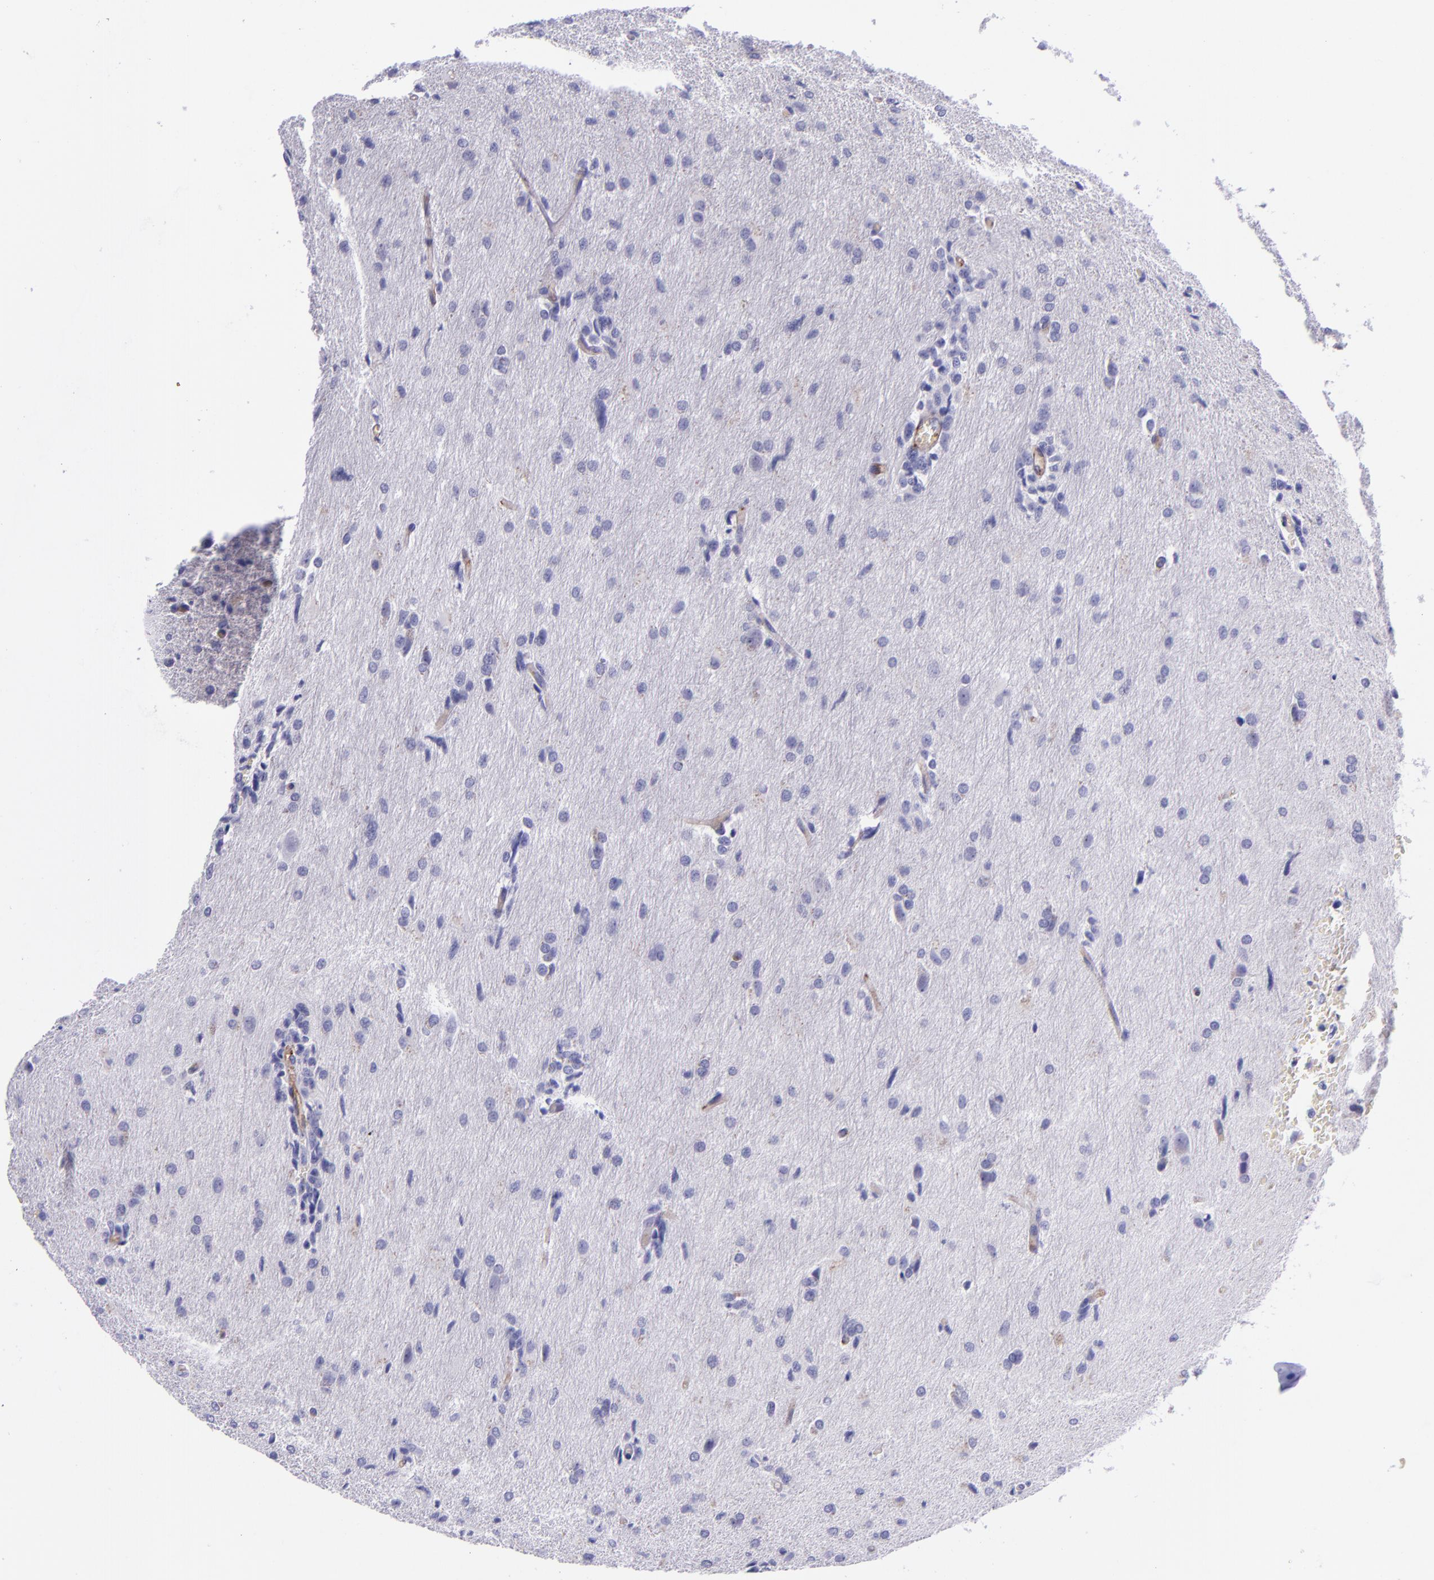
{"staining": {"intensity": "negative", "quantity": "none", "location": "none"}, "tissue": "glioma", "cell_type": "Tumor cells", "image_type": "cancer", "snomed": [{"axis": "morphology", "description": "Glioma, malignant, High grade"}, {"axis": "topography", "description": "Brain"}], "caption": "This is an IHC histopathology image of high-grade glioma (malignant). There is no staining in tumor cells.", "gene": "NOS3", "patient": {"sex": "male", "age": 68}}